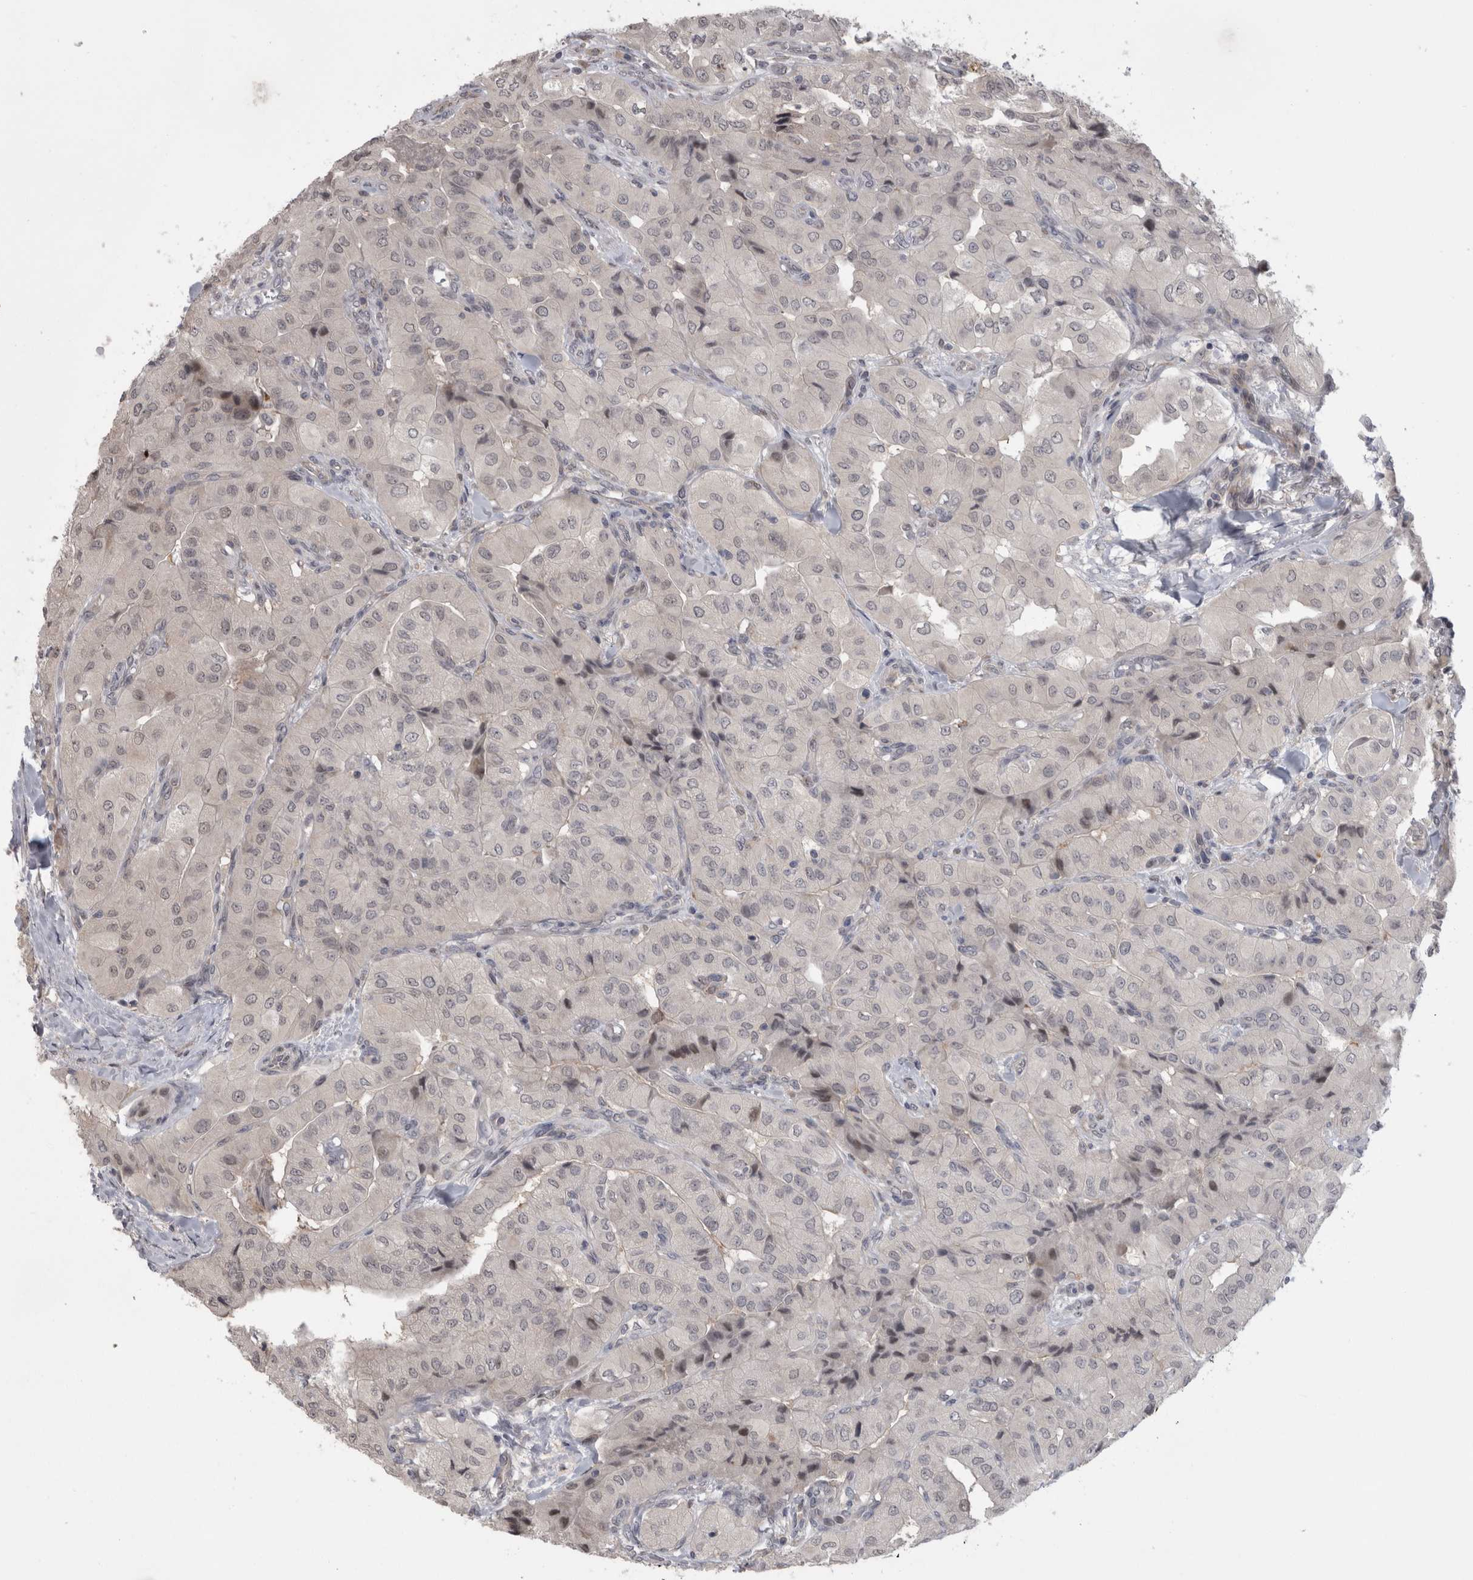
{"staining": {"intensity": "negative", "quantity": "none", "location": "none"}, "tissue": "thyroid cancer", "cell_type": "Tumor cells", "image_type": "cancer", "snomed": [{"axis": "morphology", "description": "Papillary adenocarcinoma, NOS"}, {"axis": "topography", "description": "Thyroid gland"}], "caption": "This is a histopathology image of immunohistochemistry staining of papillary adenocarcinoma (thyroid), which shows no staining in tumor cells.", "gene": "MTBP", "patient": {"sex": "female", "age": 59}}